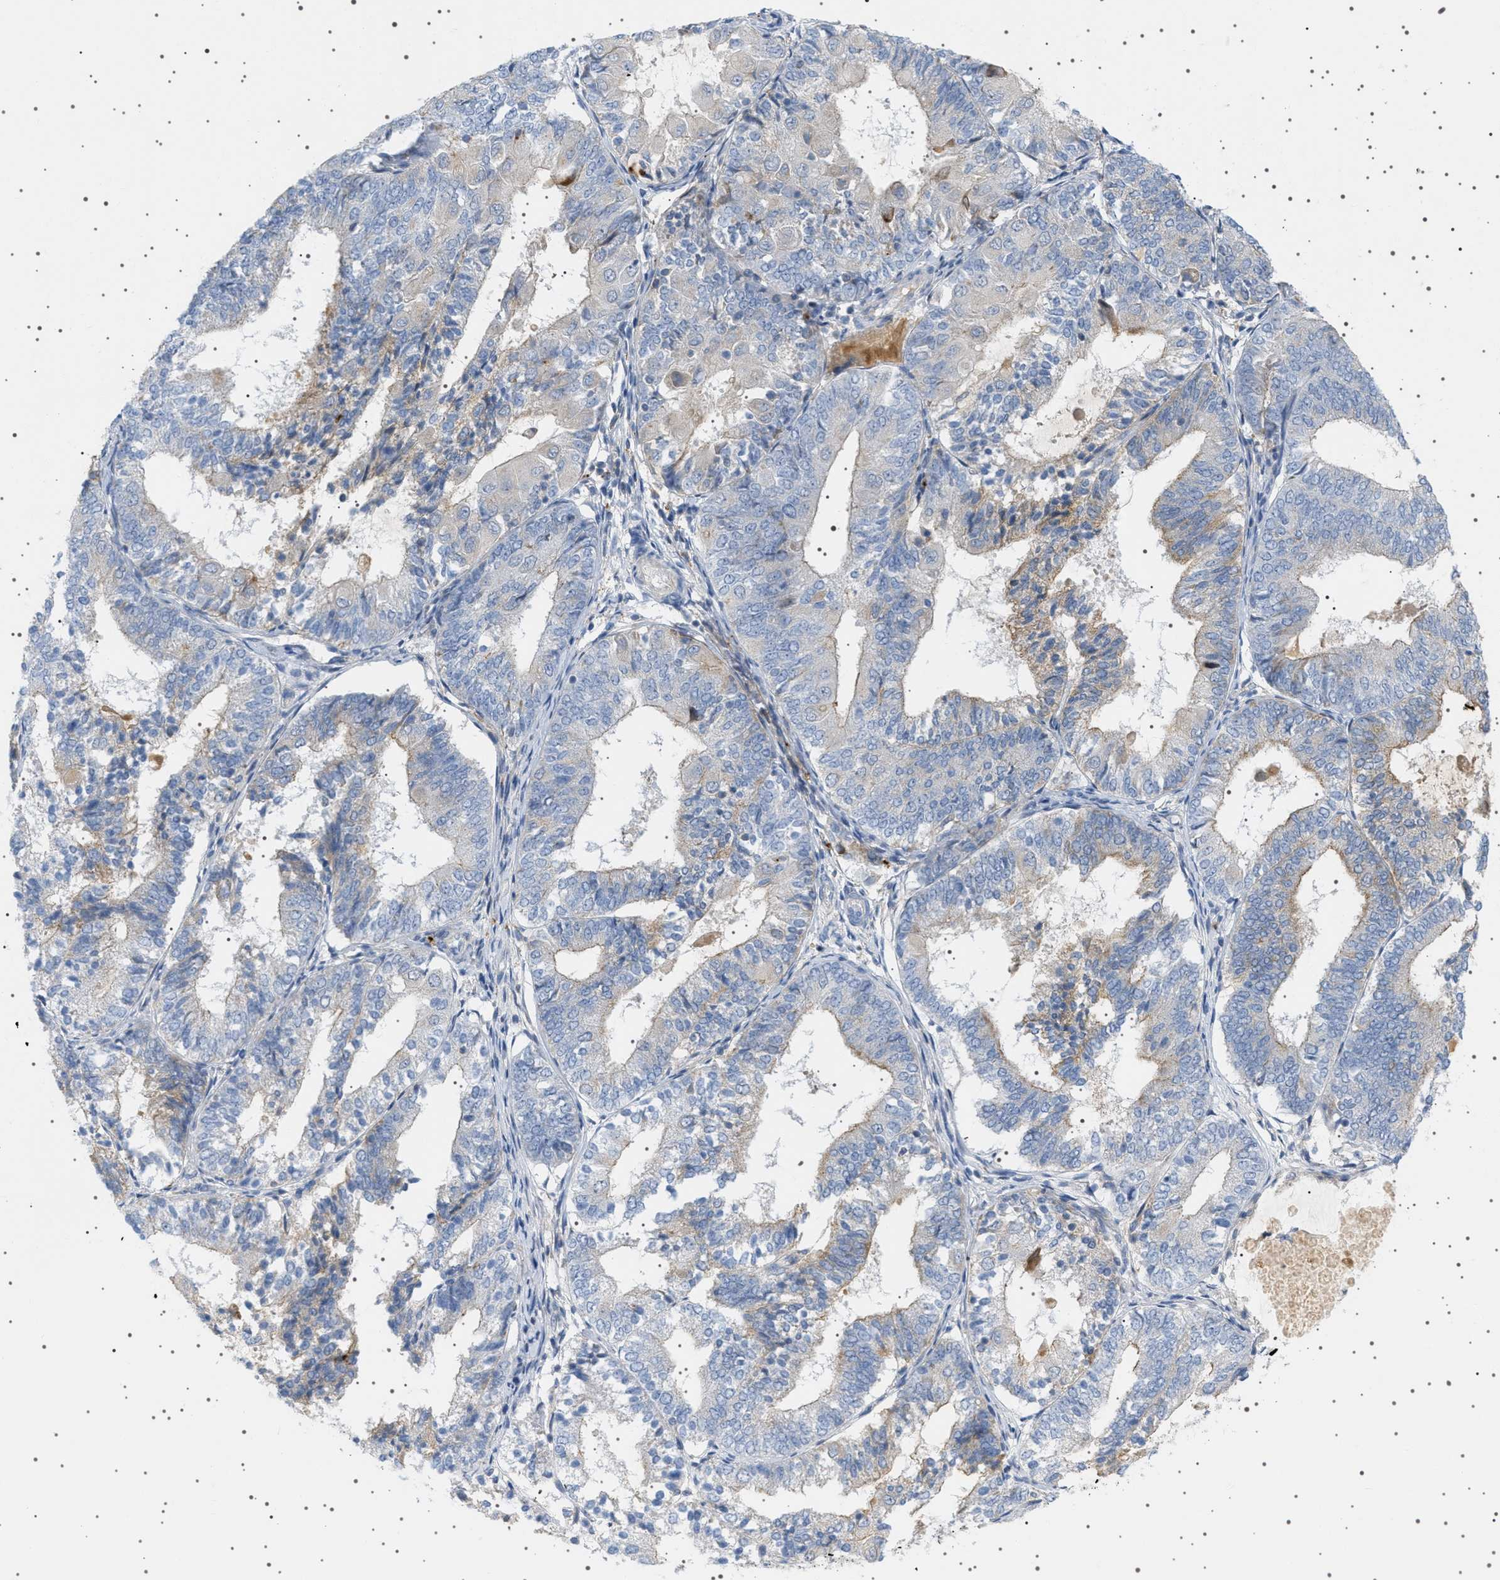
{"staining": {"intensity": "negative", "quantity": "none", "location": "none"}, "tissue": "endometrial cancer", "cell_type": "Tumor cells", "image_type": "cancer", "snomed": [{"axis": "morphology", "description": "Adenocarcinoma, NOS"}, {"axis": "topography", "description": "Endometrium"}], "caption": "A high-resolution photomicrograph shows immunohistochemistry (IHC) staining of endometrial cancer, which displays no significant positivity in tumor cells. Nuclei are stained in blue.", "gene": "ADCY10", "patient": {"sex": "female", "age": 81}}